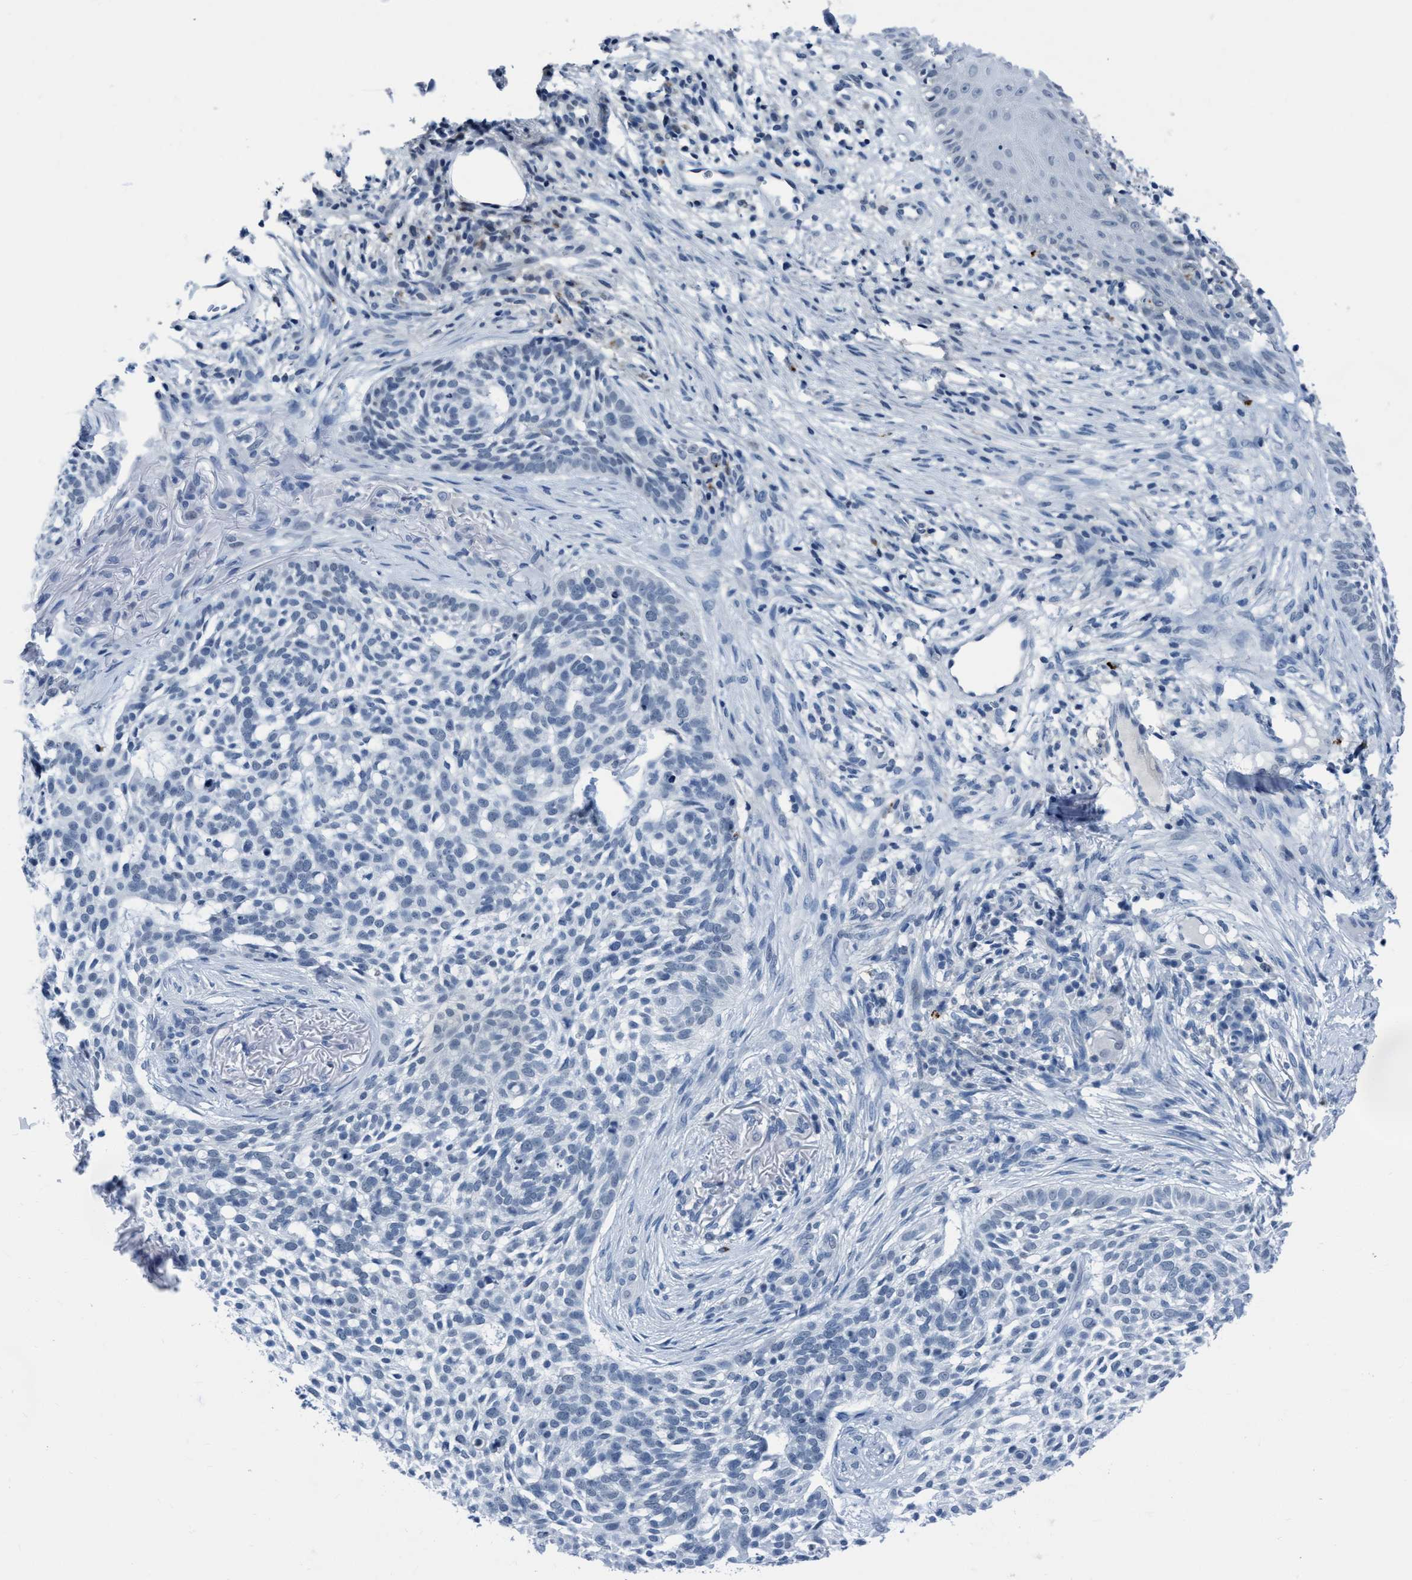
{"staining": {"intensity": "negative", "quantity": "none", "location": "none"}, "tissue": "skin cancer", "cell_type": "Tumor cells", "image_type": "cancer", "snomed": [{"axis": "morphology", "description": "Basal cell carcinoma"}, {"axis": "topography", "description": "Skin"}], "caption": "This is an immunohistochemistry (IHC) image of human basal cell carcinoma (skin). There is no positivity in tumor cells.", "gene": "DNAI1", "patient": {"sex": "female", "age": 64}}